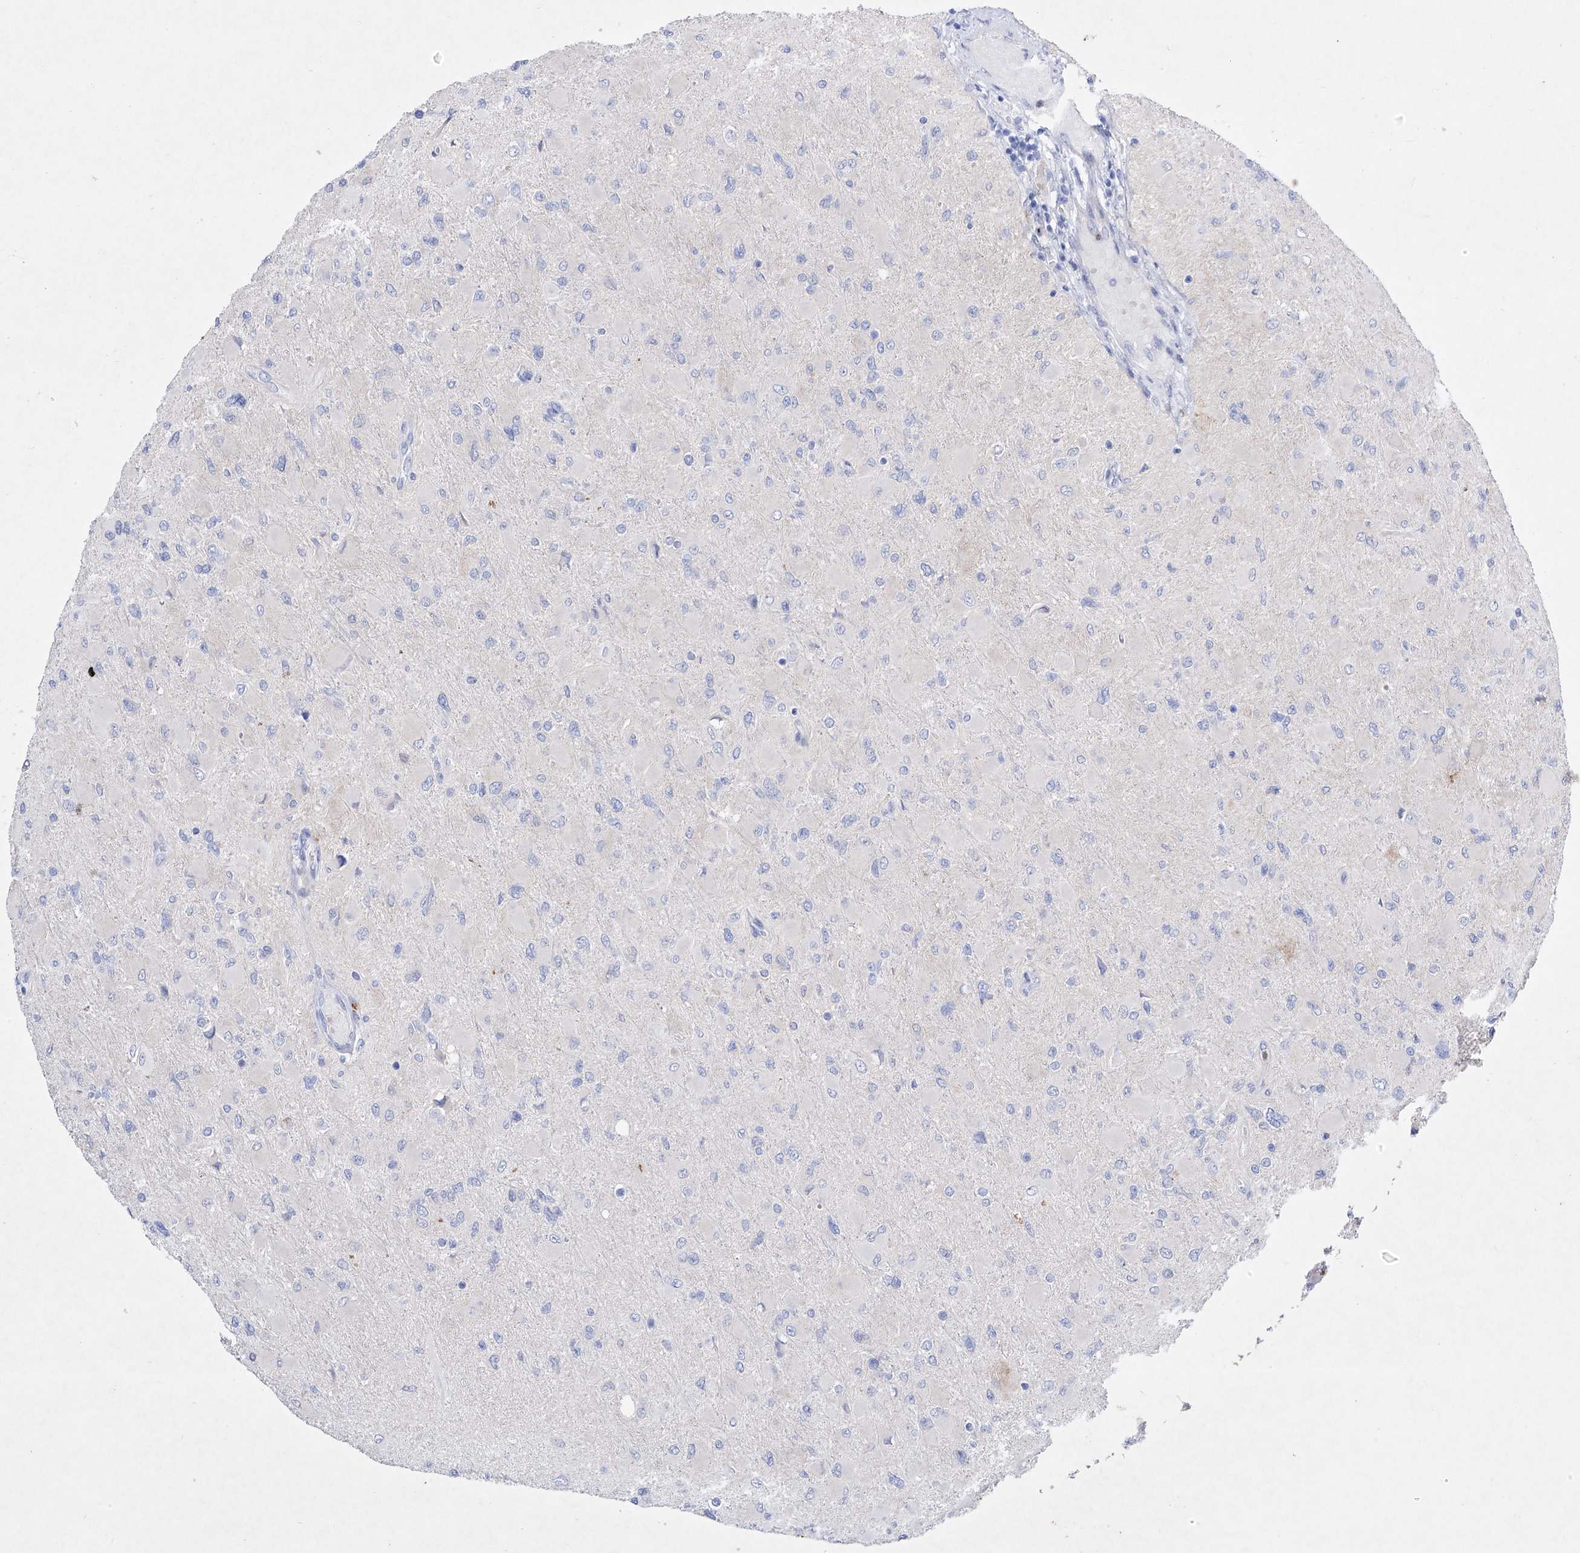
{"staining": {"intensity": "negative", "quantity": "none", "location": "none"}, "tissue": "glioma", "cell_type": "Tumor cells", "image_type": "cancer", "snomed": [{"axis": "morphology", "description": "Glioma, malignant, High grade"}, {"axis": "topography", "description": "Cerebral cortex"}], "caption": "DAB (3,3'-diaminobenzidine) immunohistochemical staining of human malignant high-grade glioma displays no significant staining in tumor cells.", "gene": "TM7SF2", "patient": {"sex": "female", "age": 36}}